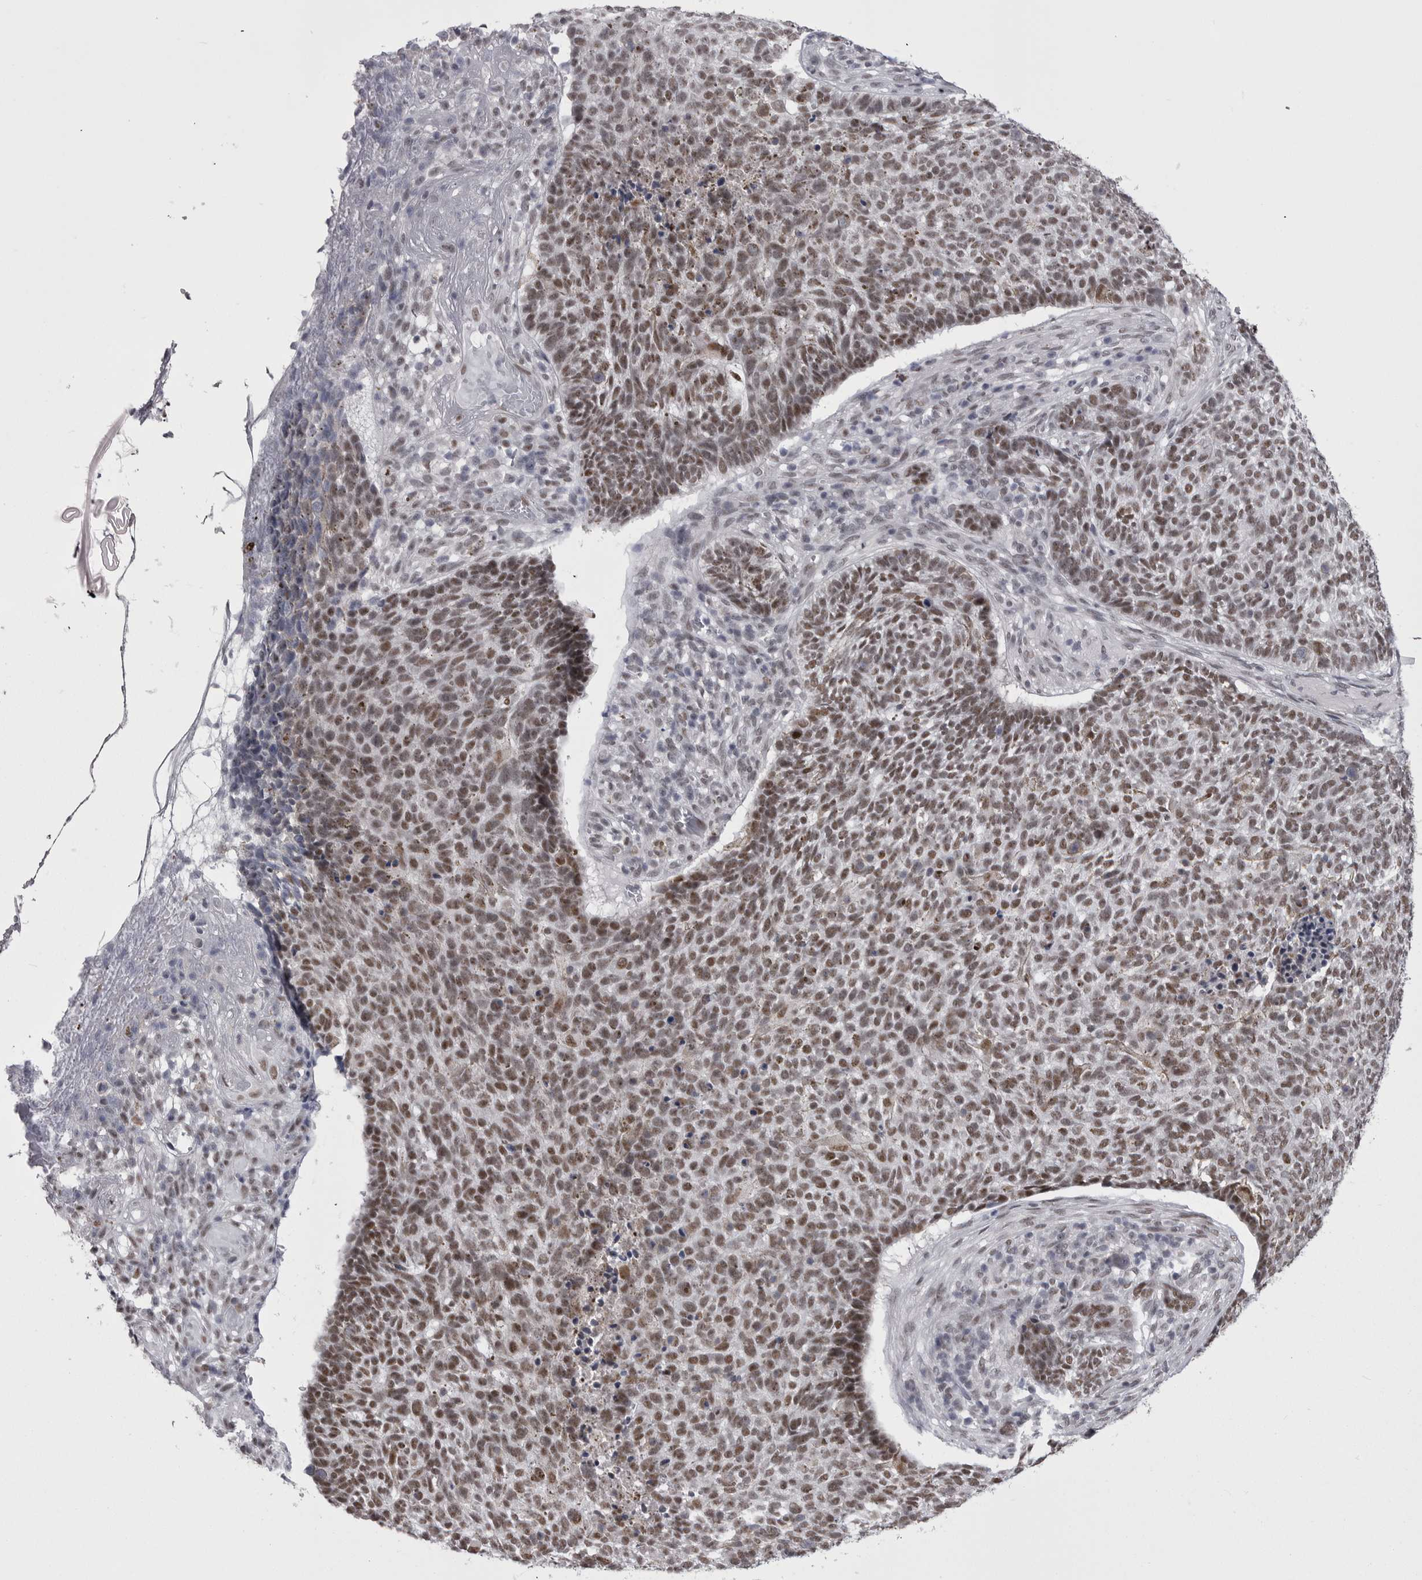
{"staining": {"intensity": "moderate", "quantity": ">75%", "location": "nuclear"}, "tissue": "skin cancer", "cell_type": "Tumor cells", "image_type": "cancer", "snomed": [{"axis": "morphology", "description": "Basal cell carcinoma"}, {"axis": "topography", "description": "Skin"}], "caption": "Protein staining by immunohistochemistry displays moderate nuclear staining in about >75% of tumor cells in skin cancer.", "gene": "MEPCE", "patient": {"sex": "male", "age": 85}}